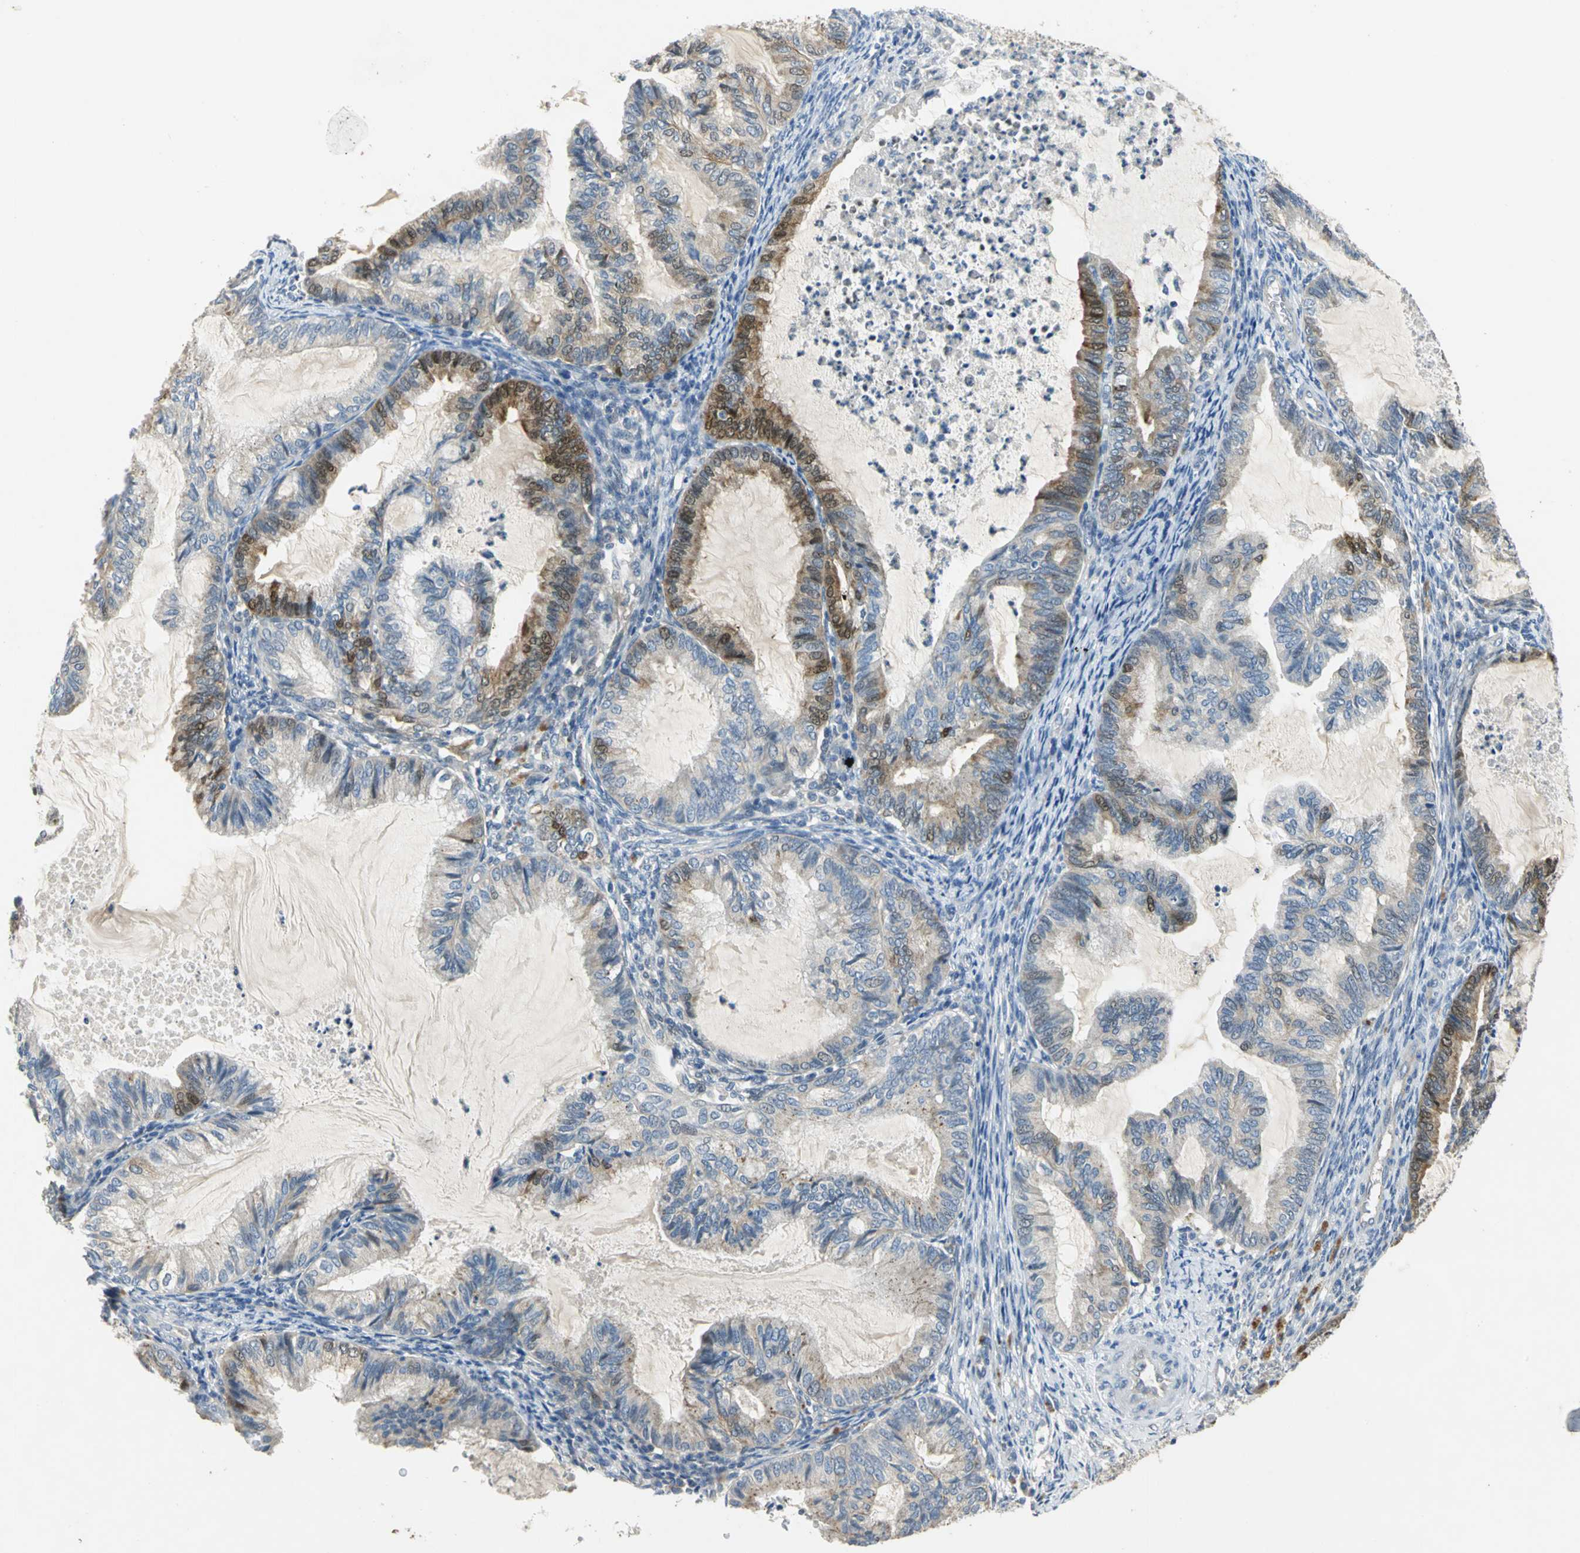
{"staining": {"intensity": "weak", "quantity": "25%-75%", "location": "cytoplasmic/membranous"}, "tissue": "cervical cancer", "cell_type": "Tumor cells", "image_type": "cancer", "snomed": [{"axis": "morphology", "description": "Normal tissue, NOS"}, {"axis": "morphology", "description": "Adenocarcinoma, NOS"}, {"axis": "topography", "description": "Cervix"}, {"axis": "topography", "description": "Endometrium"}], "caption": "Immunohistochemical staining of human cervical cancer (adenocarcinoma) displays low levels of weak cytoplasmic/membranous protein expression in about 25%-75% of tumor cells.", "gene": "IL17RB", "patient": {"sex": "female", "age": 86}}